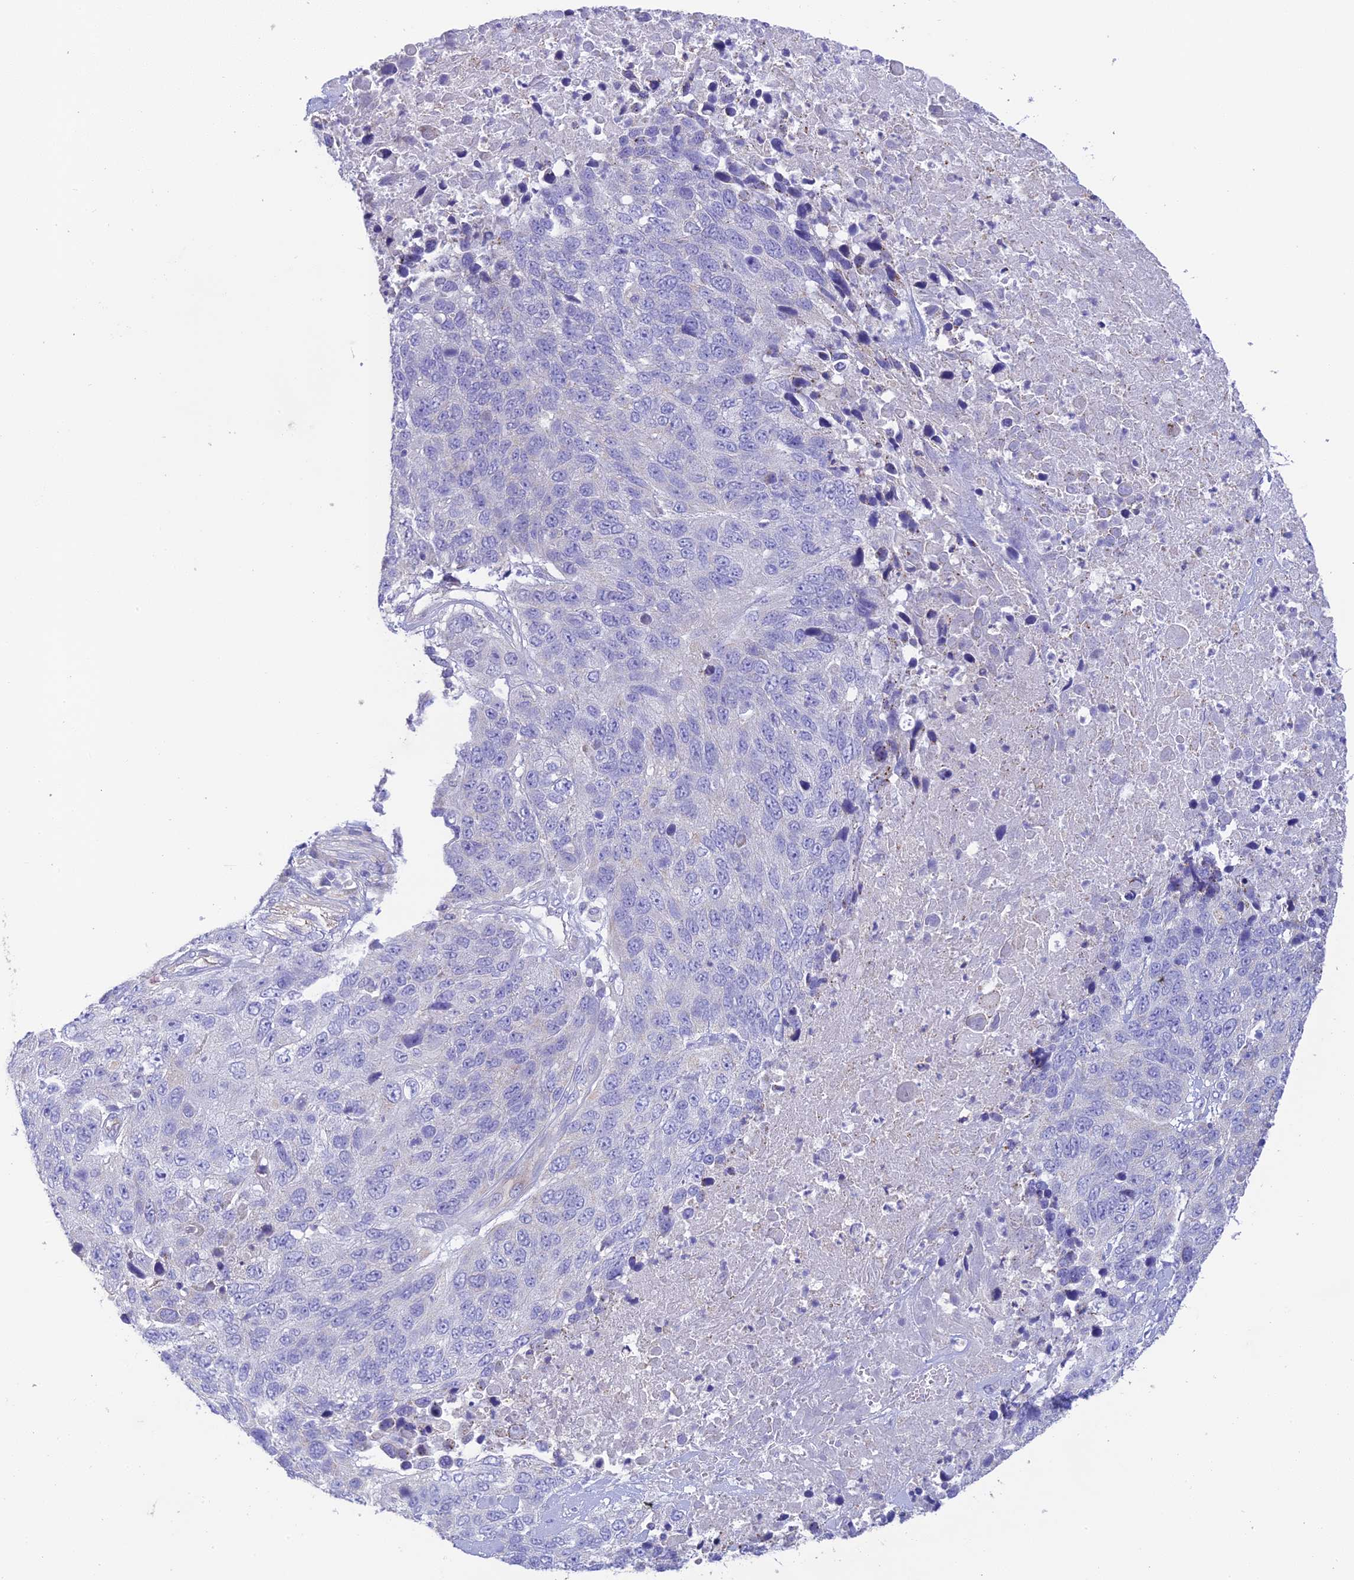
{"staining": {"intensity": "negative", "quantity": "none", "location": "none"}, "tissue": "lung cancer", "cell_type": "Tumor cells", "image_type": "cancer", "snomed": [{"axis": "morphology", "description": "Normal tissue, NOS"}, {"axis": "morphology", "description": "Squamous cell carcinoma, NOS"}, {"axis": "topography", "description": "Lymph node"}, {"axis": "topography", "description": "Lung"}], "caption": "High power microscopy photomicrograph of an immunohistochemistry image of lung squamous cell carcinoma, revealing no significant expression in tumor cells. (DAB (3,3'-diaminobenzidine) immunohistochemistry, high magnification).", "gene": "HSD17B2", "patient": {"sex": "male", "age": 66}}